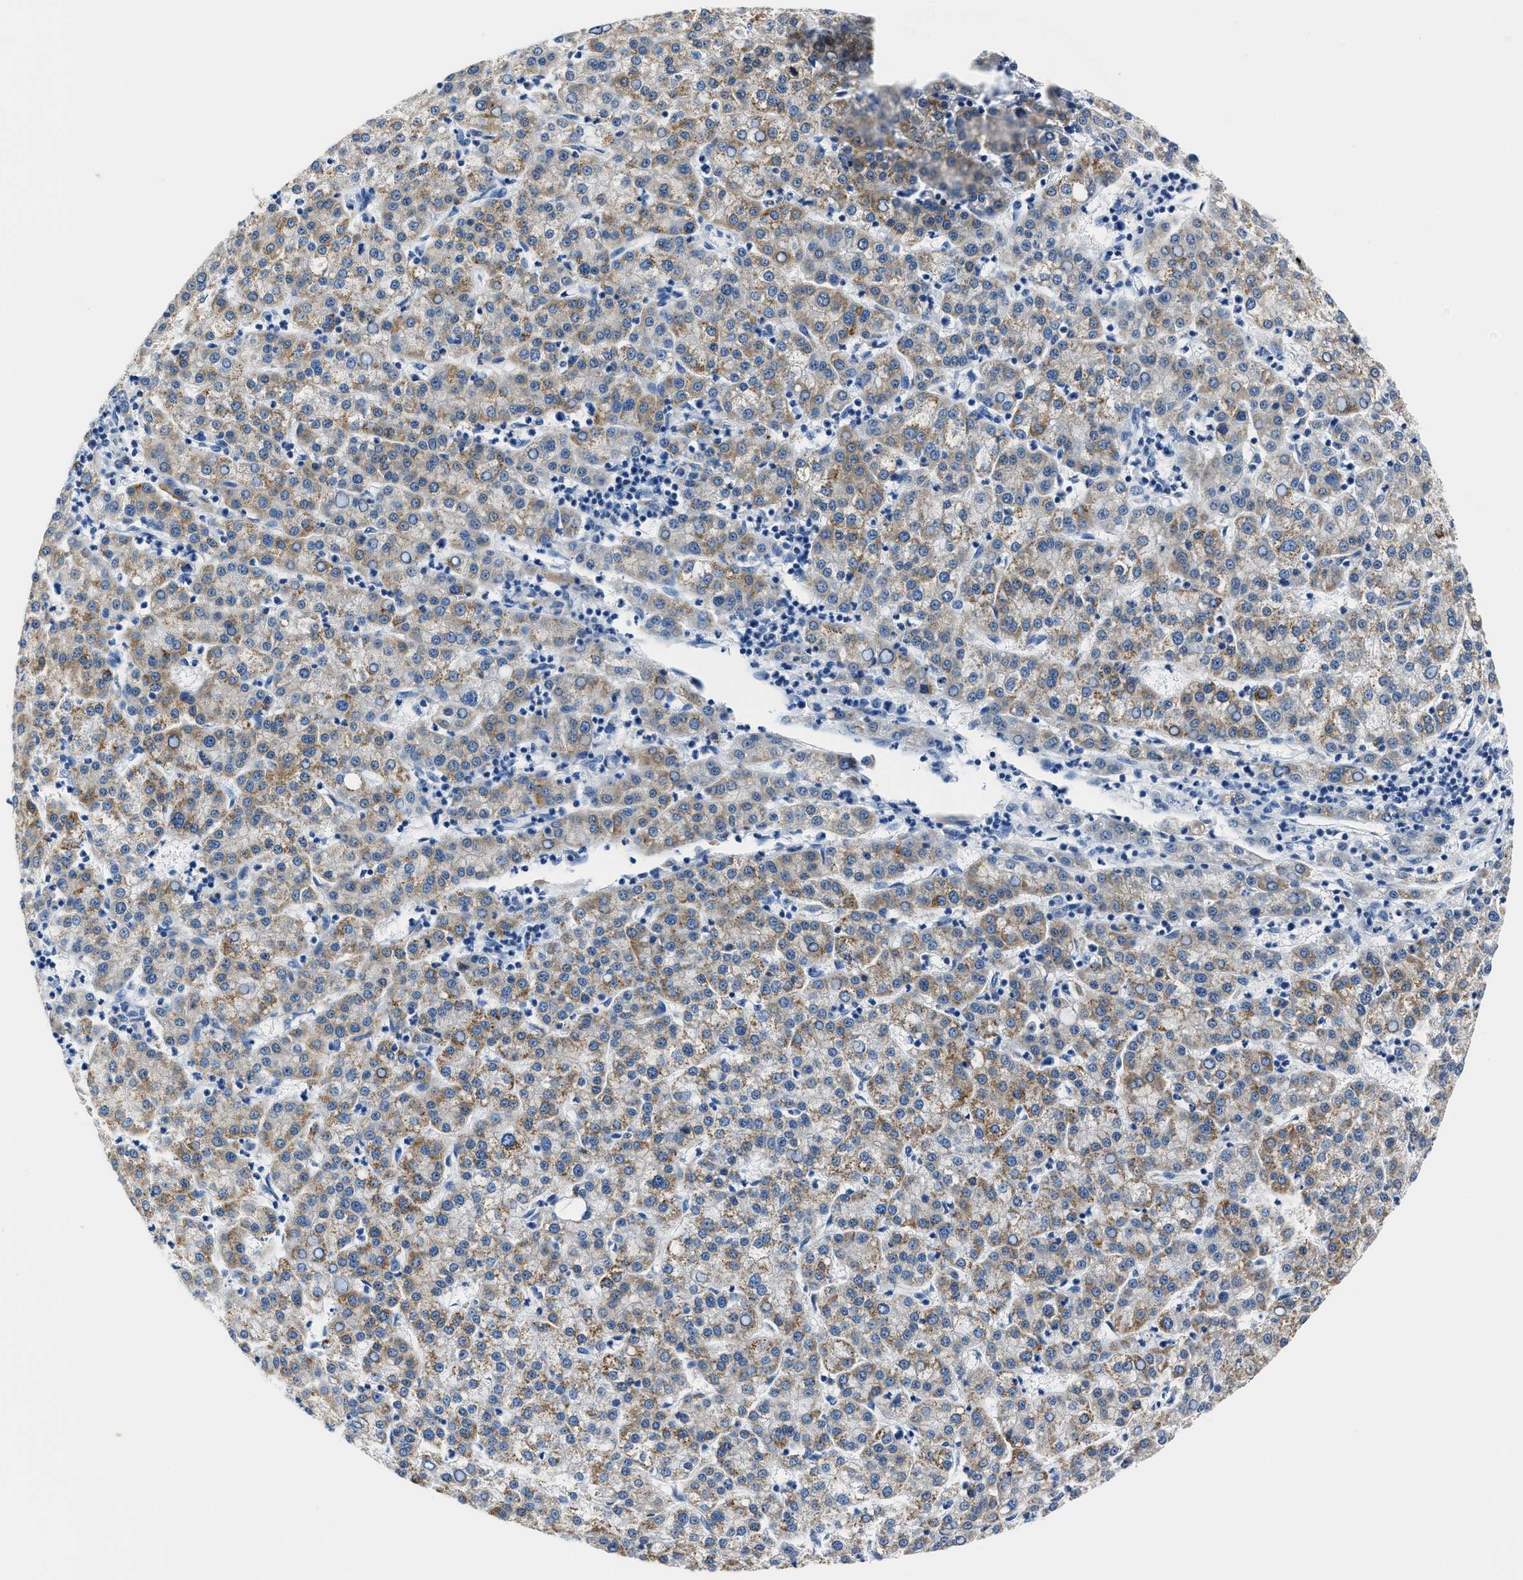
{"staining": {"intensity": "moderate", "quantity": ">75%", "location": "cytoplasmic/membranous"}, "tissue": "liver cancer", "cell_type": "Tumor cells", "image_type": "cancer", "snomed": [{"axis": "morphology", "description": "Carcinoma, Hepatocellular, NOS"}, {"axis": "topography", "description": "Liver"}], "caption": "Liver cancer was stained to show a protein in brown. There is medium levels of moderate cytoplasmic/membranous expression in about >75% of tumor cells. (DAB IHC with brightfield microscopy, high magnification).", "gene": "AMACR", "patient": {"sex": "female", "age": 58}}